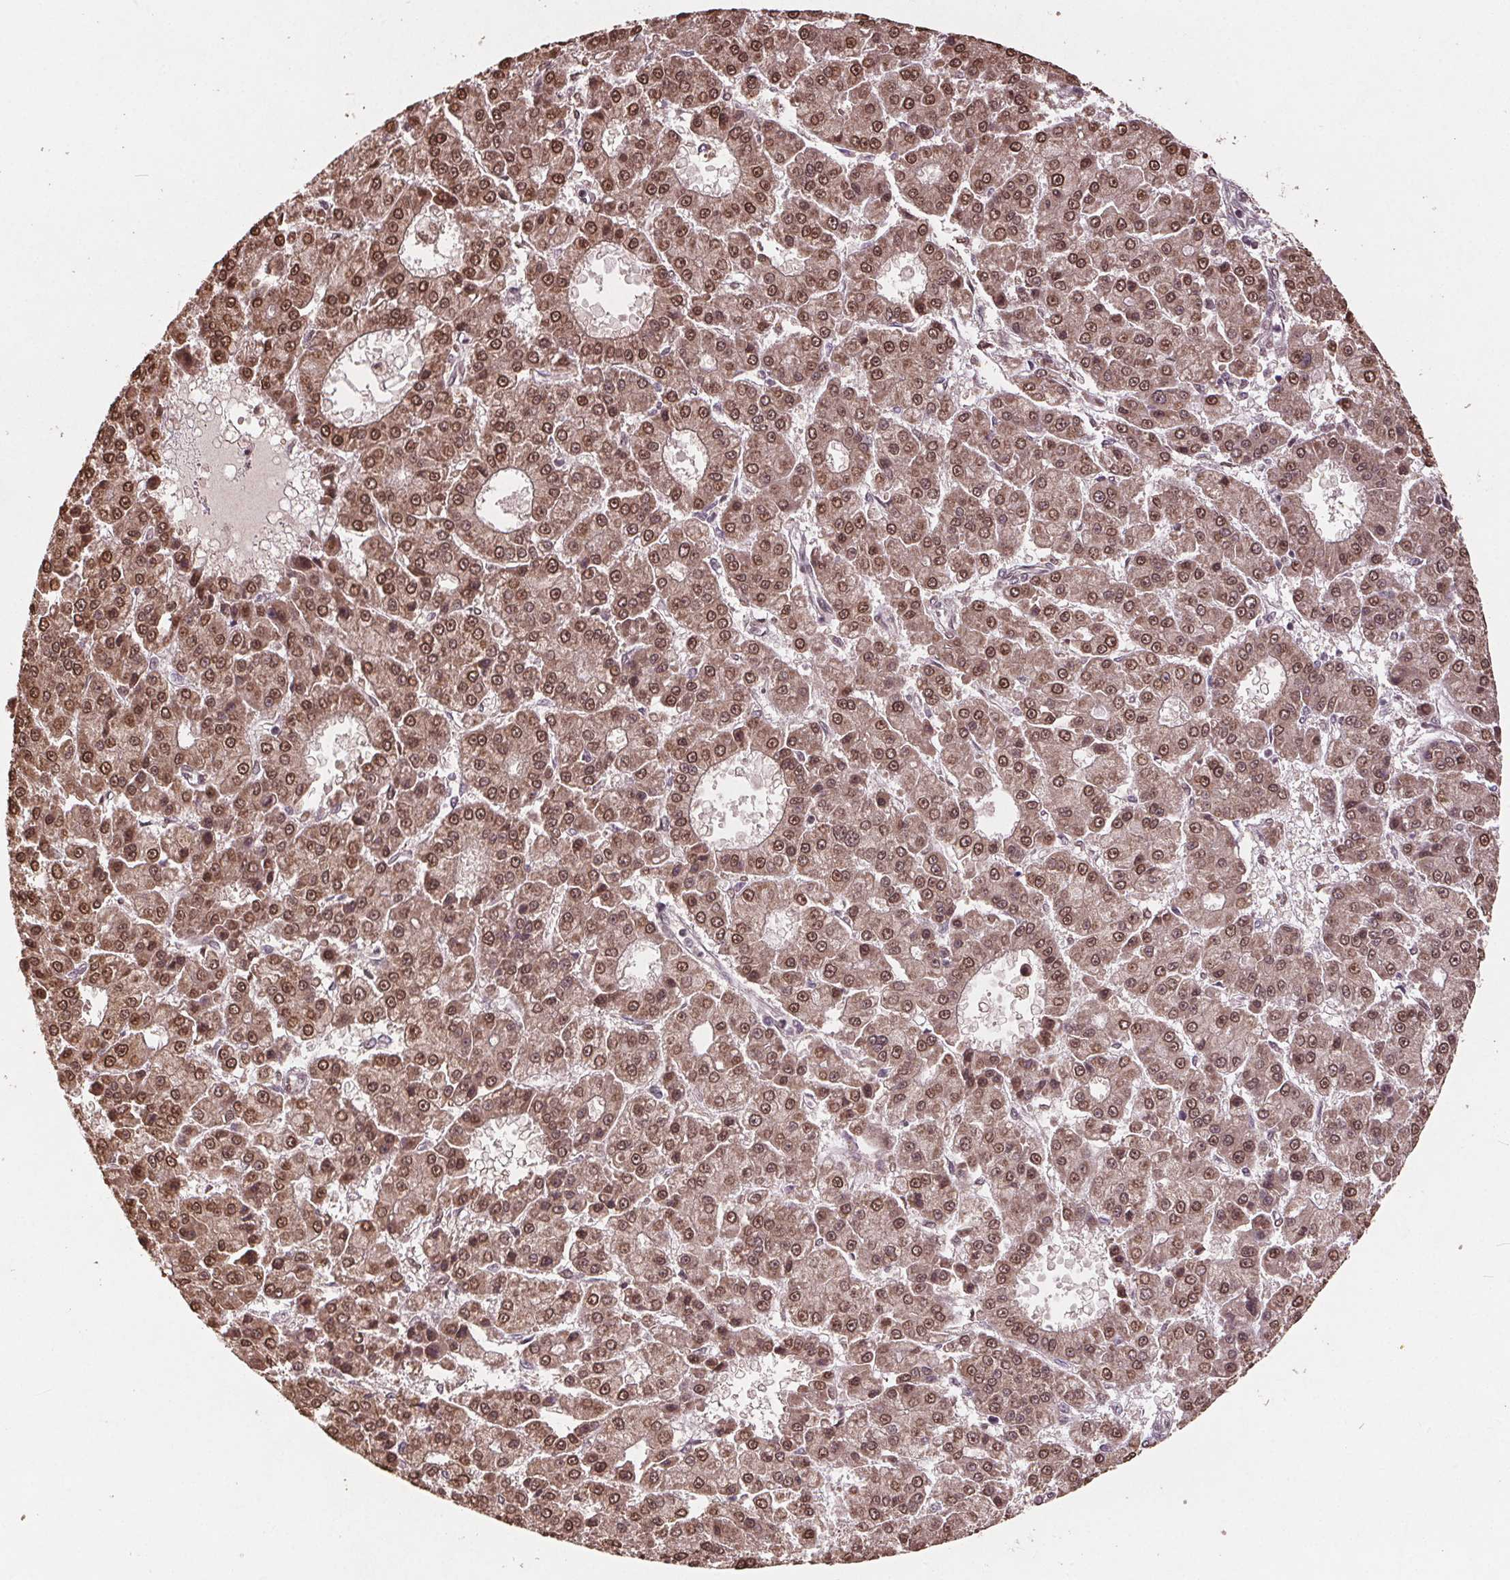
{"staining": {"intensity": "moderate", "quantity": ">75%", "location": "cytoplasmic/membranous,nuclear"}, "tissue": "liver cancer", "cell_type": "Tumor cells", "image_type": "cancer", "snomed": [{"axis": "morphology", "description": "Carcinoma, Hepatocellular, NOS"}, {"axis": "topography", "description": "Liver"}], "caption": "The micrograph displays a brown stain indicating the presence of a protein in the cytoplasmic/membranous and nuclear of tumor cells in hepatocellular carcinoma (liver). (Stains: DAB in brown, nuclei in blue, Microscopy: brightfield microscopy at high magnification).", "gene": "HIF1AN", "patient": {"sex": "male", "age": 70}}